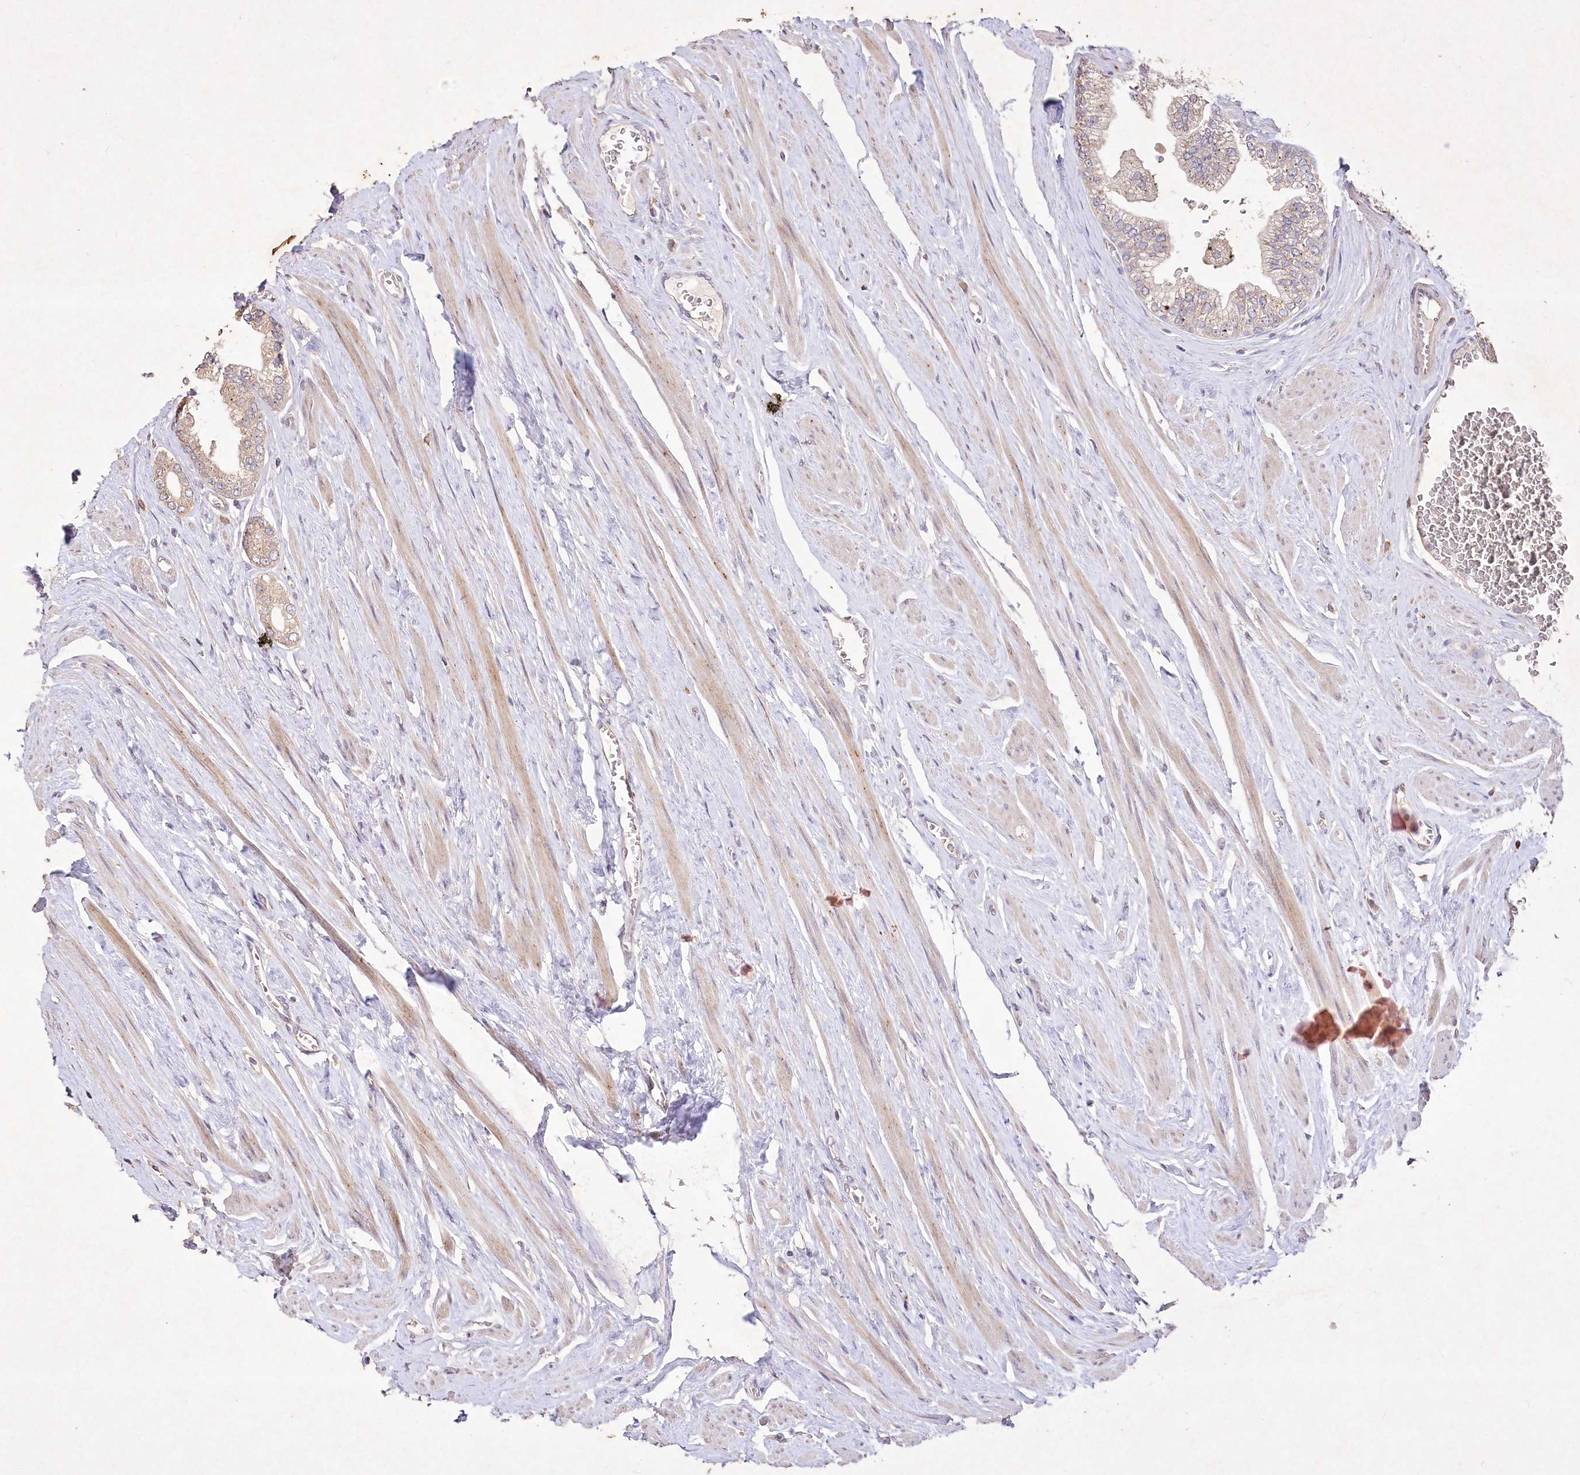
{"staining": {"intensity": "weak", "quantity": "25%-75%", "location": "cytoplasmic/membranous"}, "tissue": "prostate cancer", "cell_type": "Tumor cells", "image_type": "cancer", "snomed": [{"axis": "morphology", "description": "Adenocarcinoma, Low grade"}, {"axis": "topography", "description": "Prostate"}], "caption": "Protein analysis of prostate cancer (low-grade adenocarcinoma) tissue displays weak cytoplasmic/membranous staining in approximately 25%-75% of tumor cells.", "gene": "IRAK1BP1", "patient": {"sex": "male", "age": 63}}